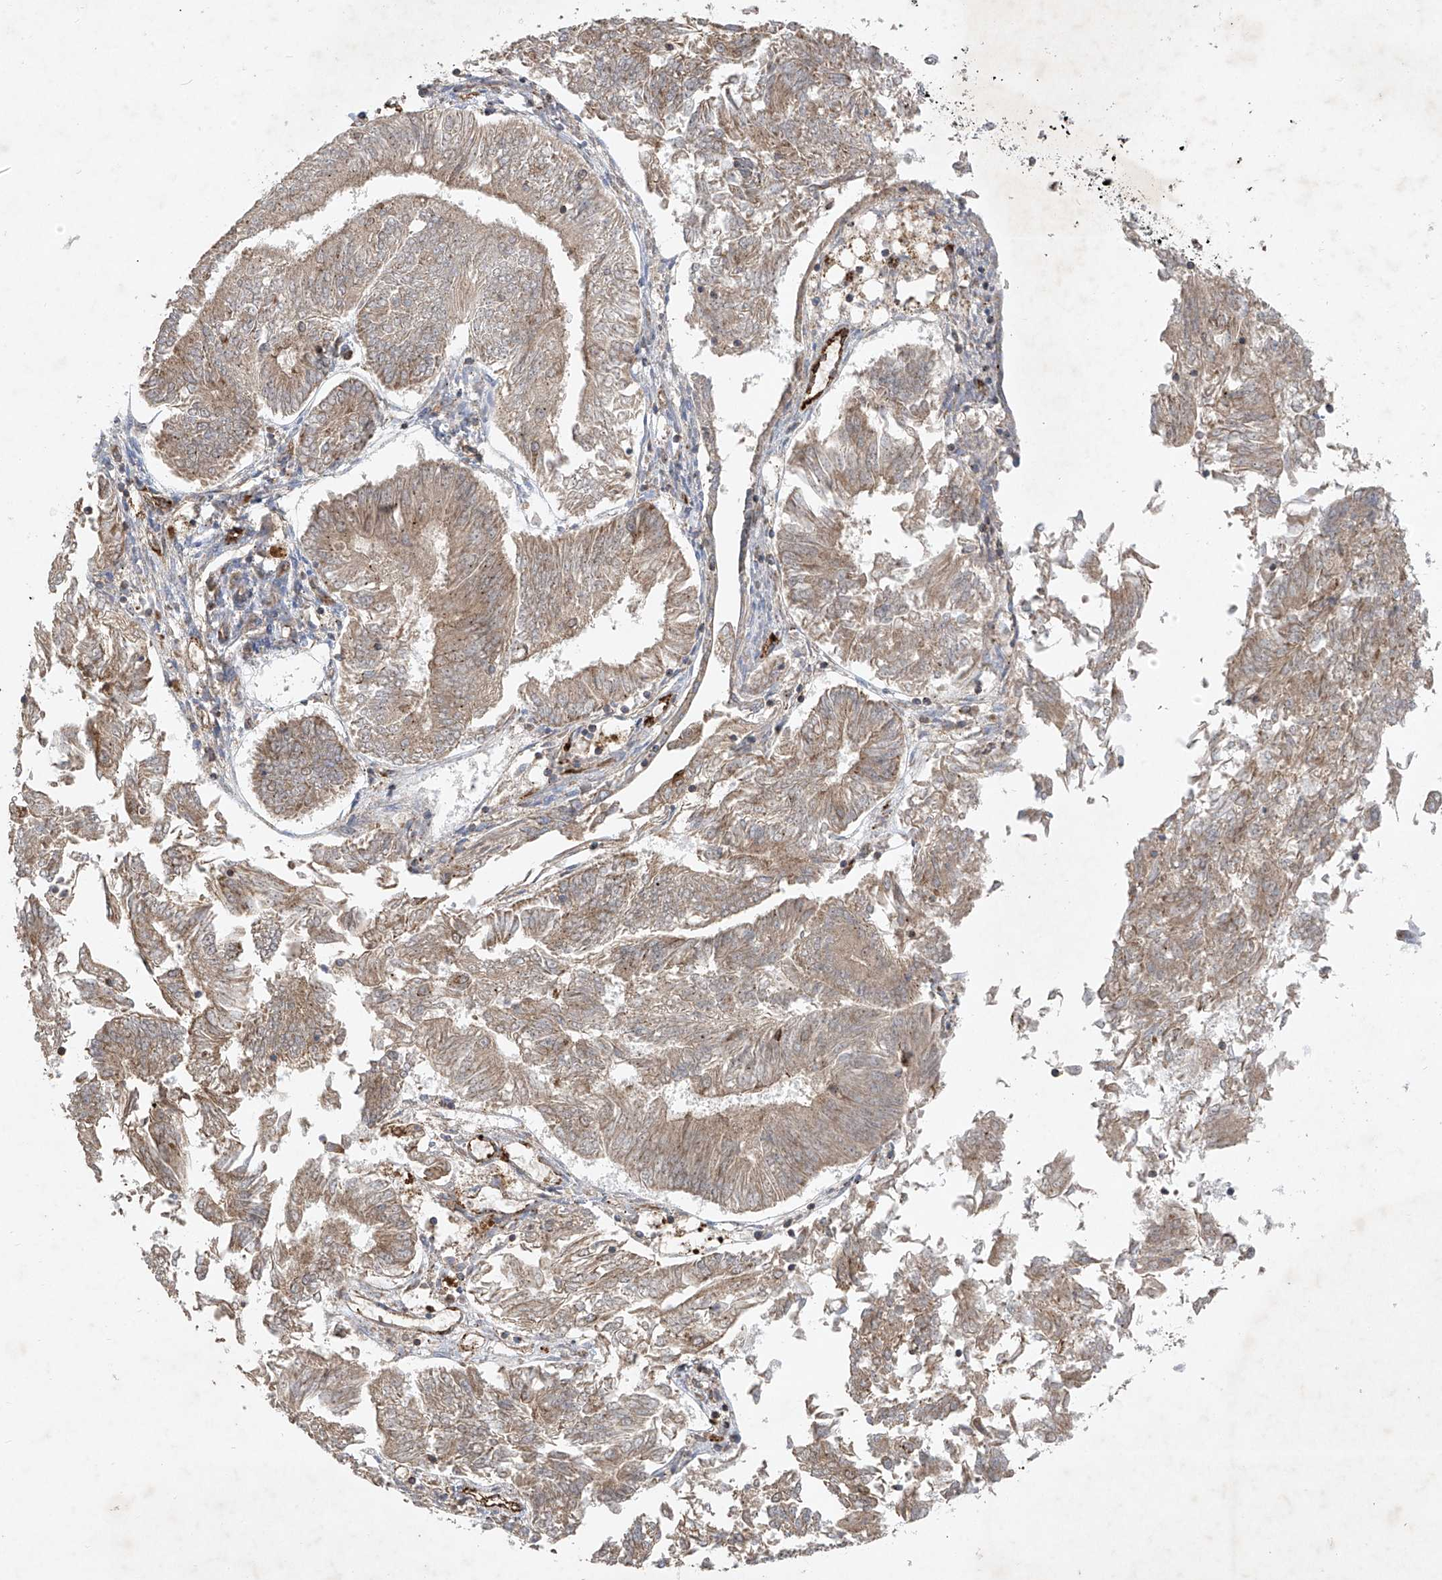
{"staining": {"intensity": "weak", "quantity": ">75%", "location": "cytoplasmic/membranous"}, "tissue": "endometrial cancer", "cell_type": "Tumor cells", "image_type": "cancer", "snomed": [{"axis": "morphology", "description": "Adenocarcinoma, NOS"}, {"axis": "topography", "description": "Endometrium"}], "caption": "IHC micrograph of neoplastic tissue: human endometrial cancer stained using immunohistochemistry shows low levels of weak protein expression localized specifically in the cytoplasmic/membranous of tumor cells, appearing as a cytoplasmic/membranous brown color.", "gene": "UQCC1", "patient": {"sex": "female", "age": 58}}